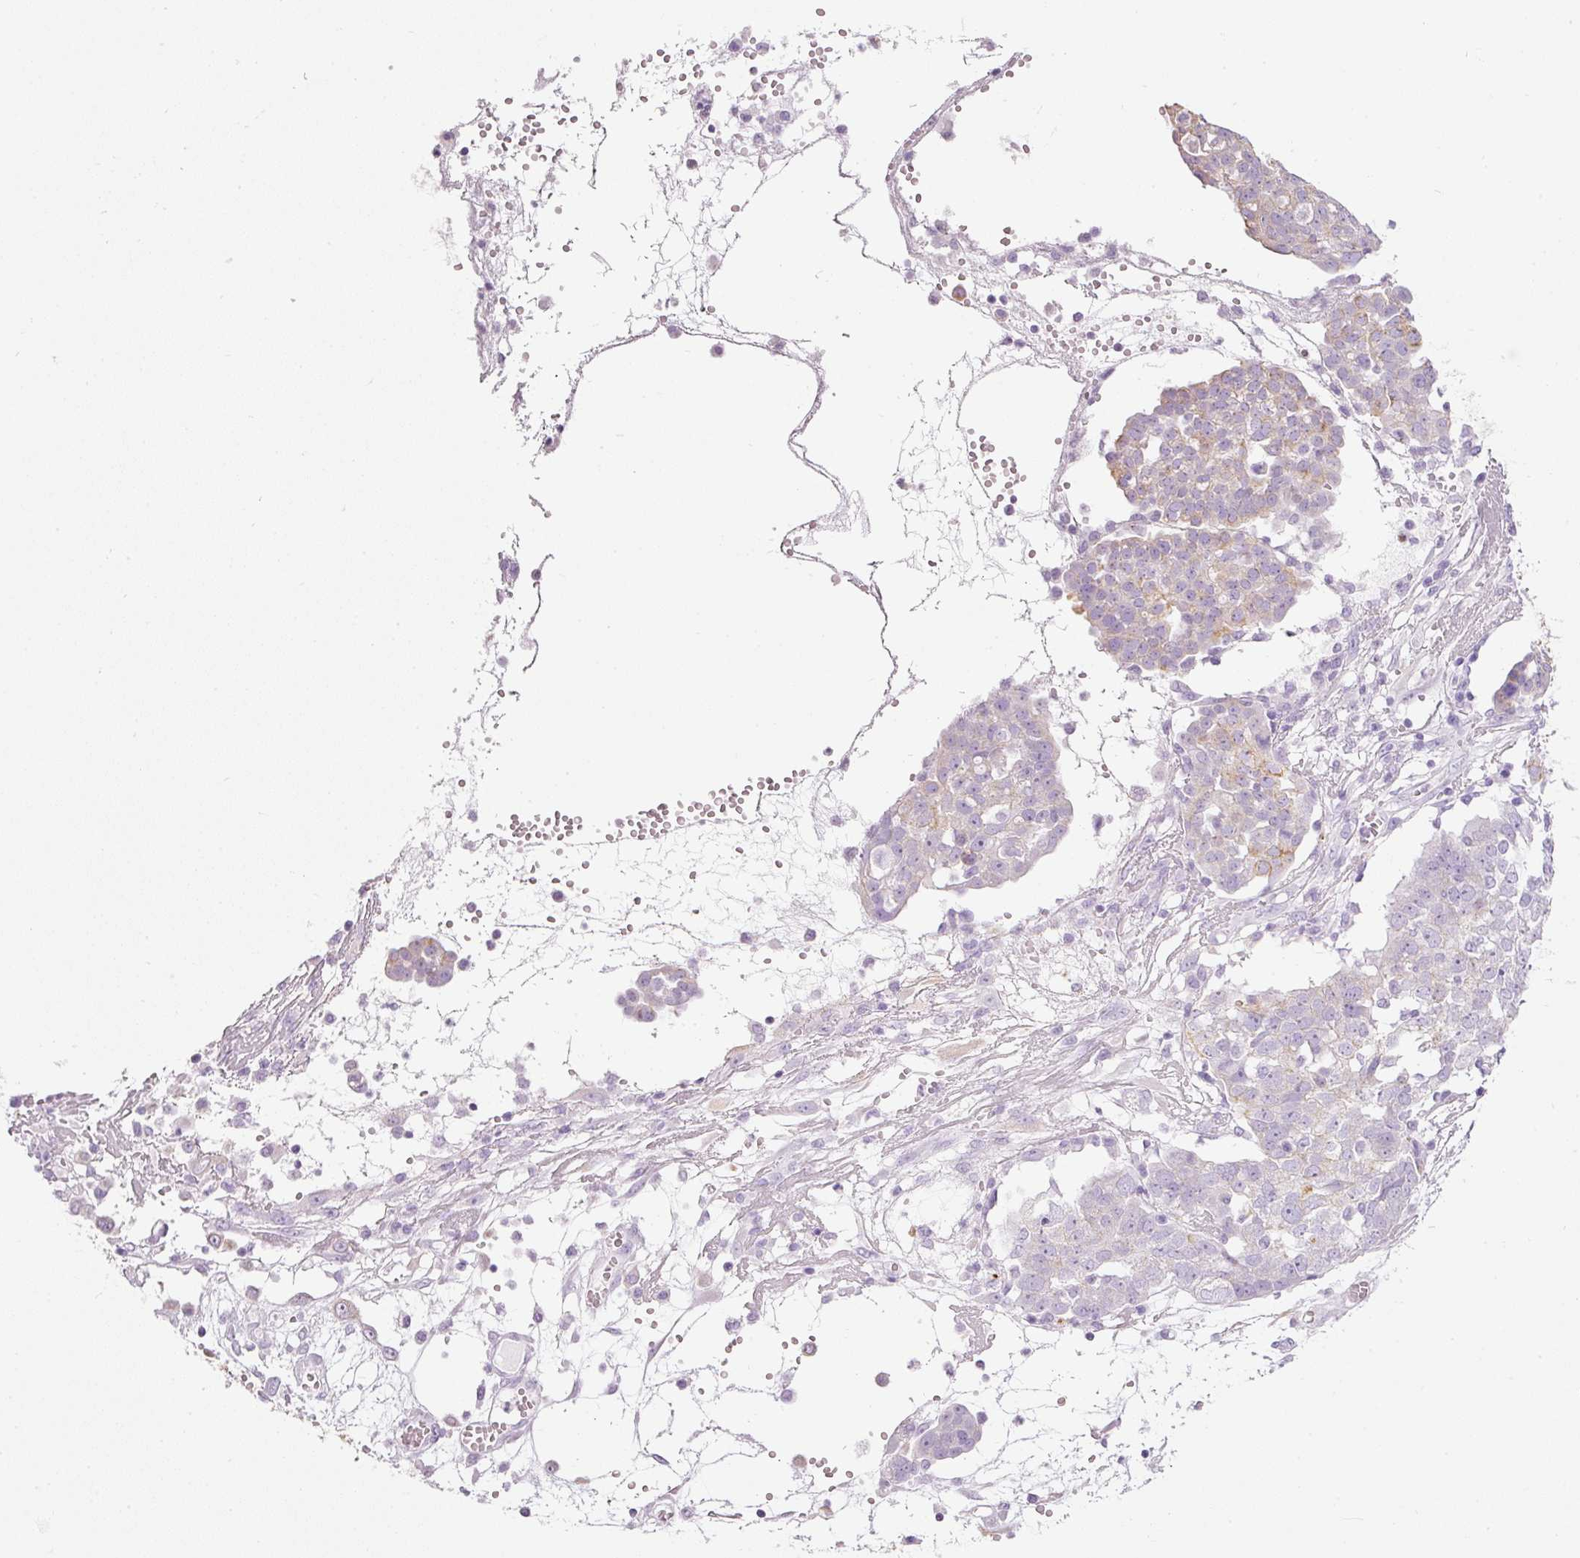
{"staining": {"intensity": "weak", "quantity": "<25%", "location": "cytoplasmic/membranous"}, "tissue": "ovarian cancer", "cell_type": "Tumor cells", "image_type": "cancer", "snomed": [{"axis": "morphology", "description": "Cystadenocarcinoma, serous, NOS"}, {"axis": "topography", "description": "Soft tissue"}, {"axis": "topography", "description": "Ovary"}], "caption": "Tumor cells are negative for brown protein staining in serous cystadenocarcinoma (ovarian).", "gene": "CARD16", "patient": {"sex": "female", "age": 57}}